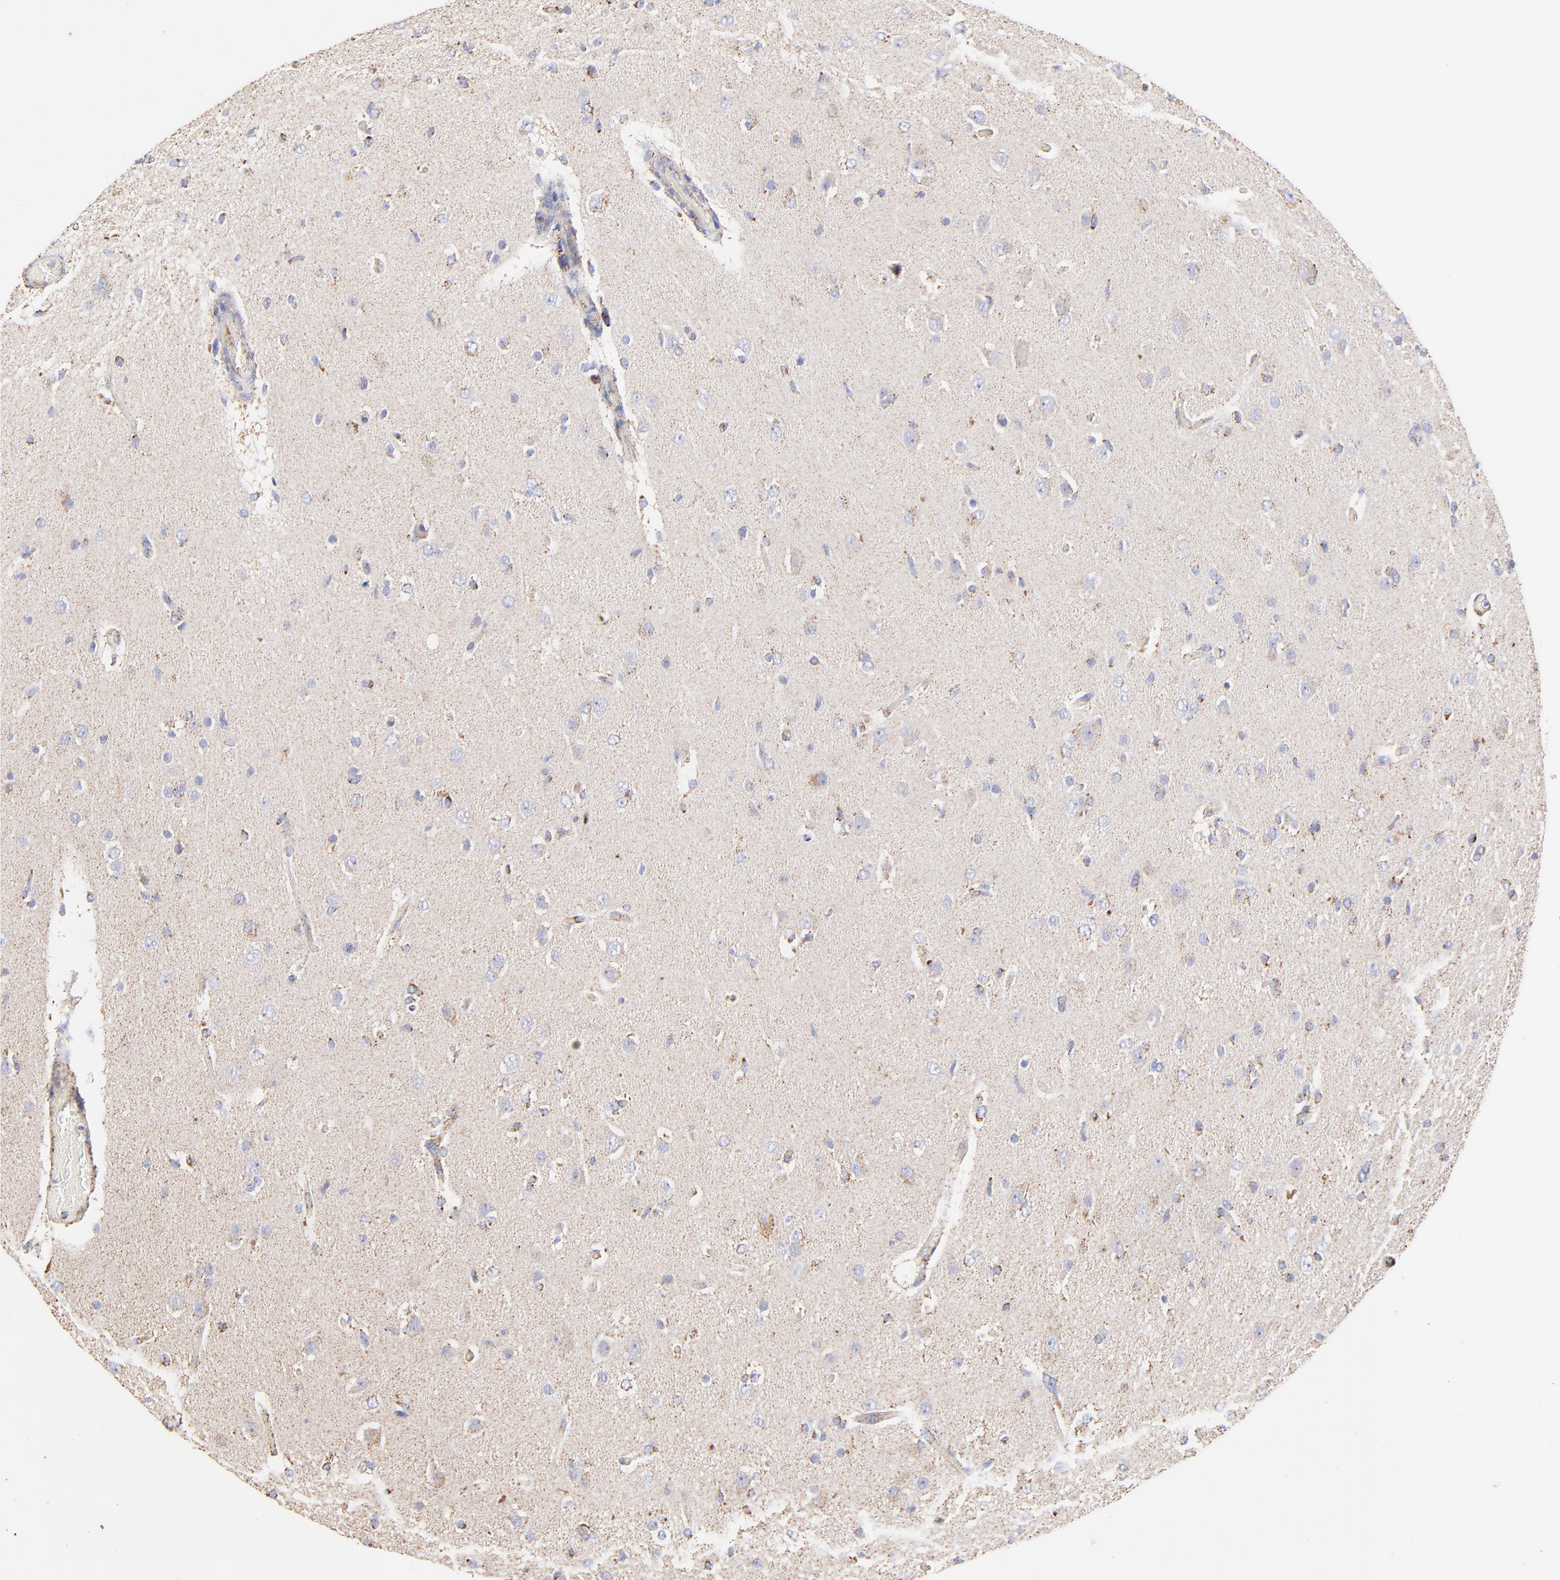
{"staining": {"intensity": "moderate", "quantity": "25%-75%", "location": "cytoplasmic/membranous"}, "tissue": "glioma", "cell_type": "Tumor cells", "image_type": "cancer", "snomed": [{"axis": "morphology", "description": "Glioma, malignant, High grade"}, {"axis": "topography", "description": "Brain"}], "caption": "There is medium levels of moderate cytoplasmic/membranous expression in tumor cells of malignant high-grade glioma, as demonstrated by immunohistochemical staining (brown color).", "gene": "ECH1", "patient": {"sex": "male", "age": 33}}